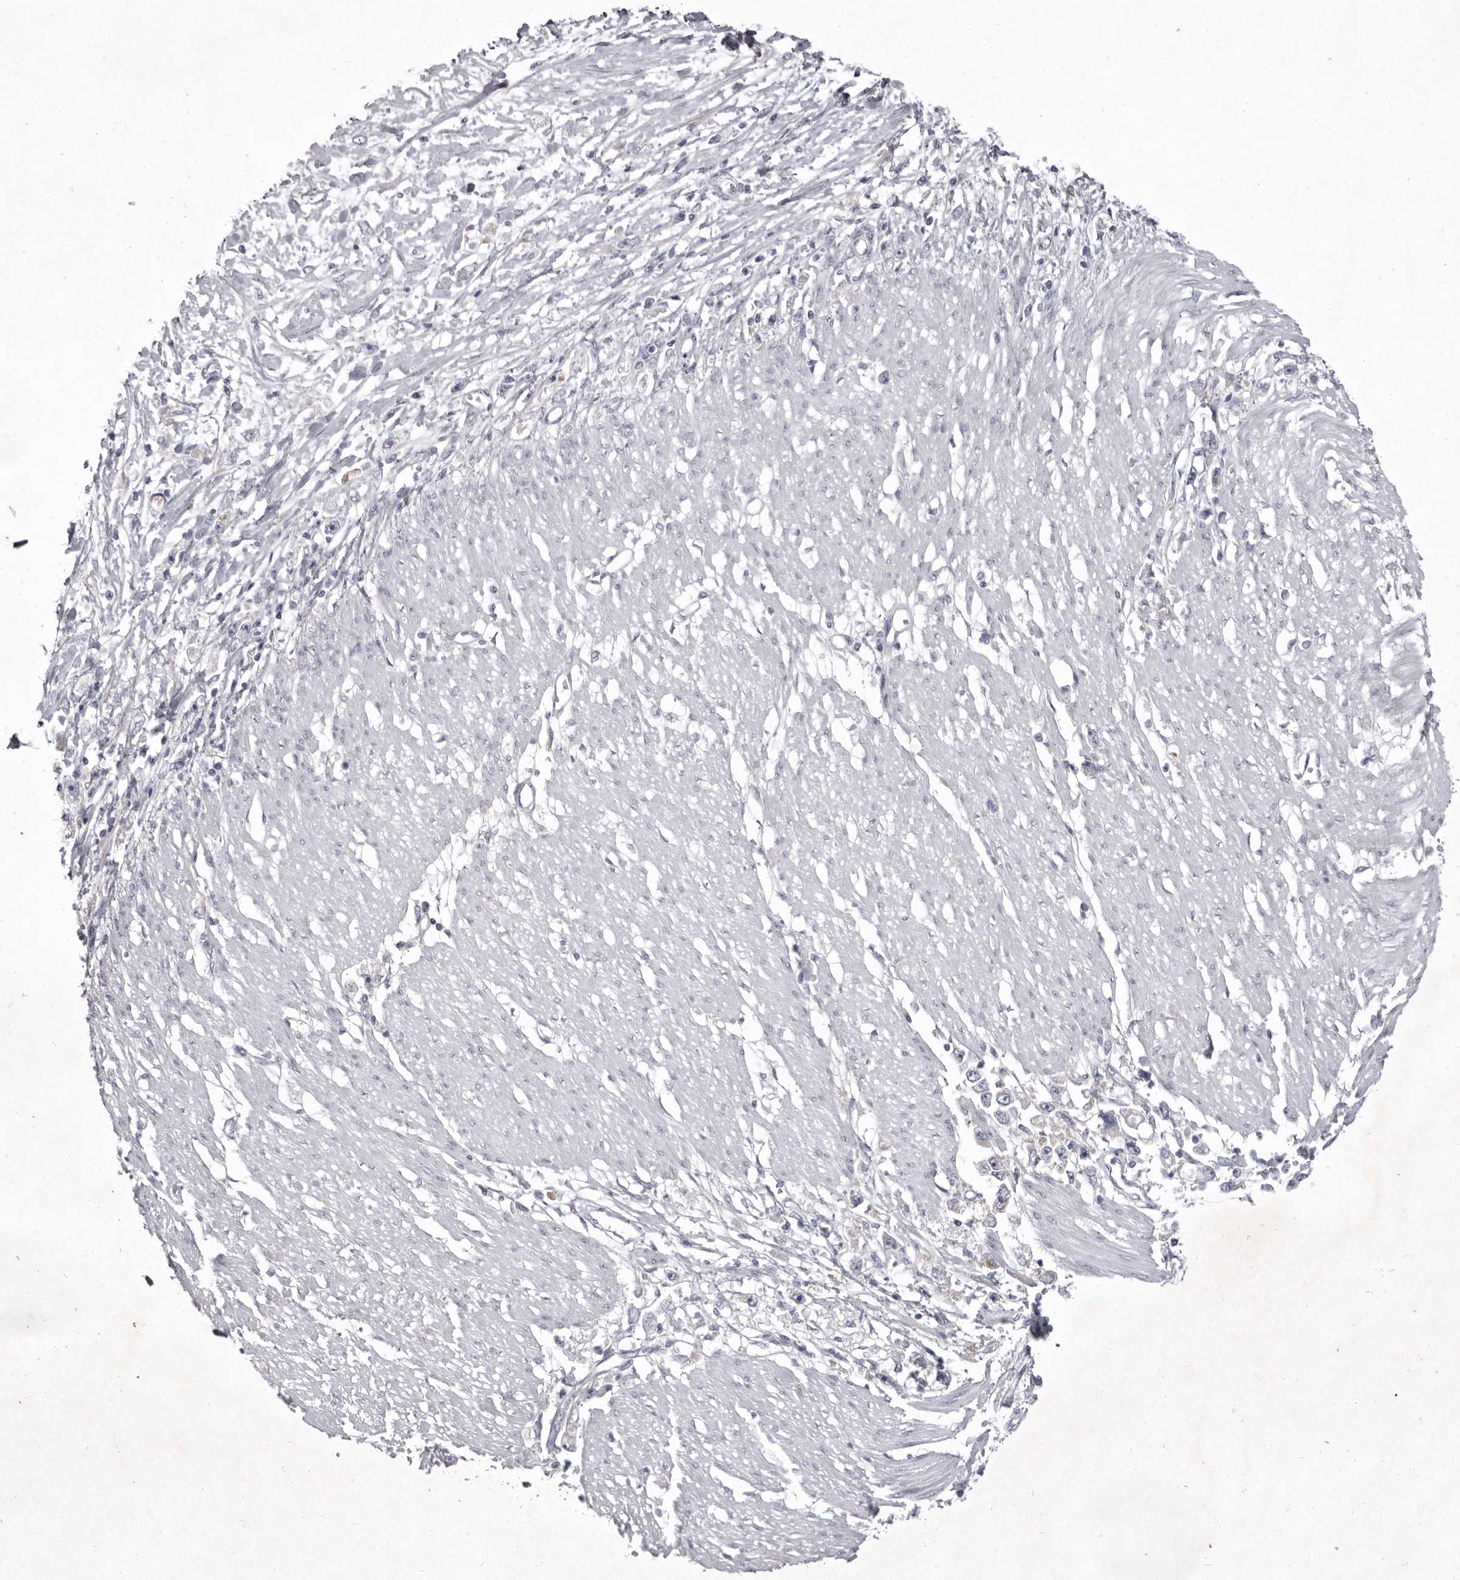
{"staining": {"intensity": "negative", "quantity": "none", "location": "none"}, "tissue": "stomach cancer", "cell_type": "Tumor cells", "image_type": "cancer", "snomed": [{"axis": "morphology", "description": "Adenocarcinoma, NOS"}, {"axis": "topography", "description": "Stomach"}], "caption": "Immunohistochemistry photomicrograph of human stomach adenocarcinoma stained for a protein (brown), which displays no expression in tumor cells.", "gene": "P2RX6", "patient": {"sex": "female", "age": 59}}